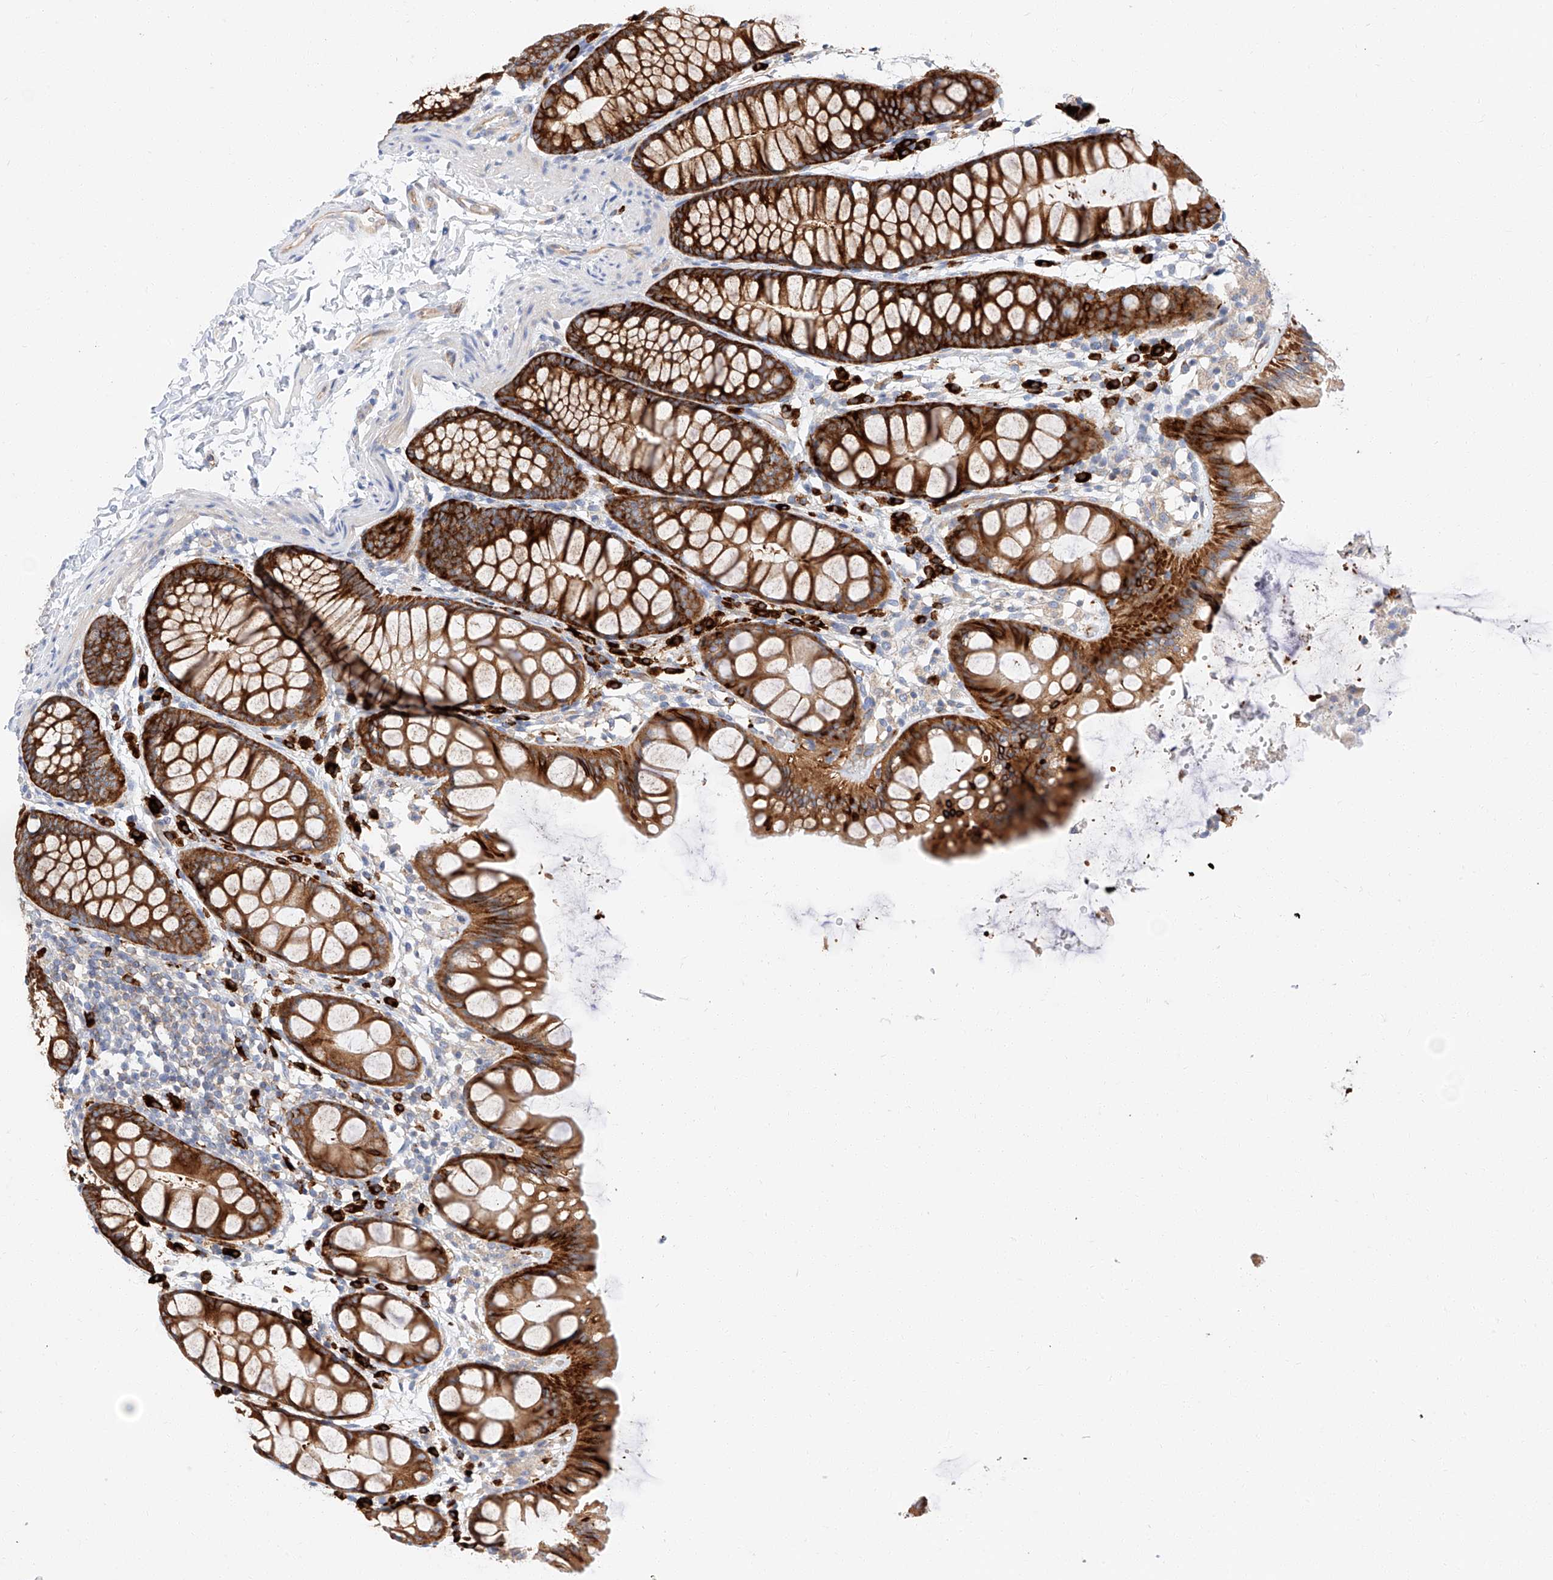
{"staining": {"intensity": "weak", "quantity": ">75%", "location": "cytoplasmic/membranous"}, "tissue": "colon", "cell_type": "Endothelial cells", "image_type": "normal", "snomed": [{"axis": "morphology", "description": "Normal tissue, NOS"}, {"axis": "topography", "description": "Colon"}], "caption": "Colon was stained to show a protein in brown. There is low levels of weak cytoplasmic/membranous expression in approximately >75% of endothelial cells.", "gene": "GLMN", "patient": {"sex": "male", "age": 47}}